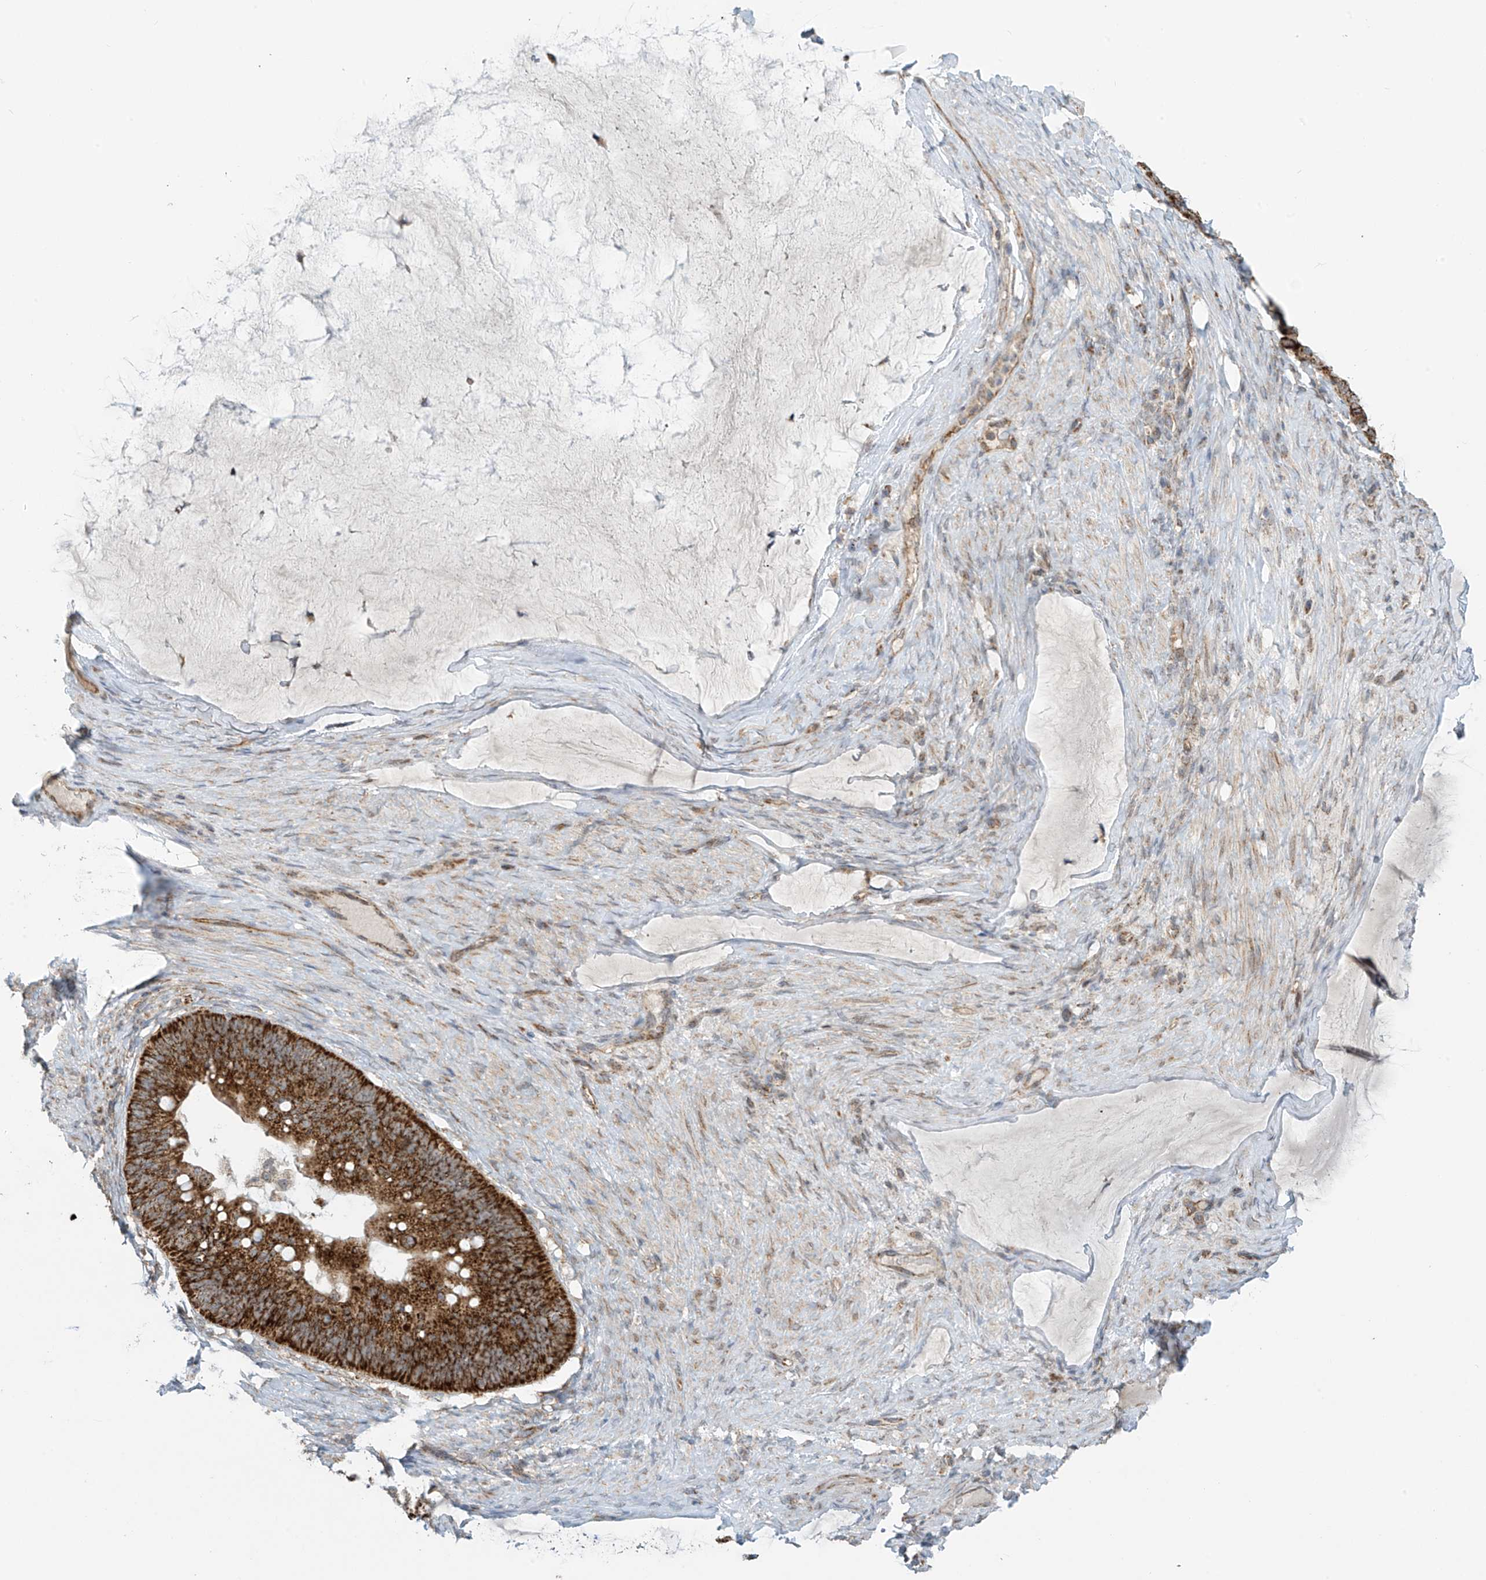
{"staining": {"intensity": "strong", "quantity": ">75%", "location": "cytoplasmic/membranous"}, "tissue": "ovarian cancer", "cell_type": "Tumor cells", "image_type": "cancer", "snomed": [{"axis": "morphology", "description": "Cystadenocarcinoma, mucinous, NOS"}, {"axis": "topography", "description": "Ovary"}], "caption": "A high-resolution micrograph shows immunohistochemistry (IHC) staining of mucinous cystadenocarcinoma (ovarian), which exhibits strong cytoplasmic/membranous staining in about >75% of tumor cells.", "gene": "METTL6", "patient": {"sex": "female", "age": 61}}